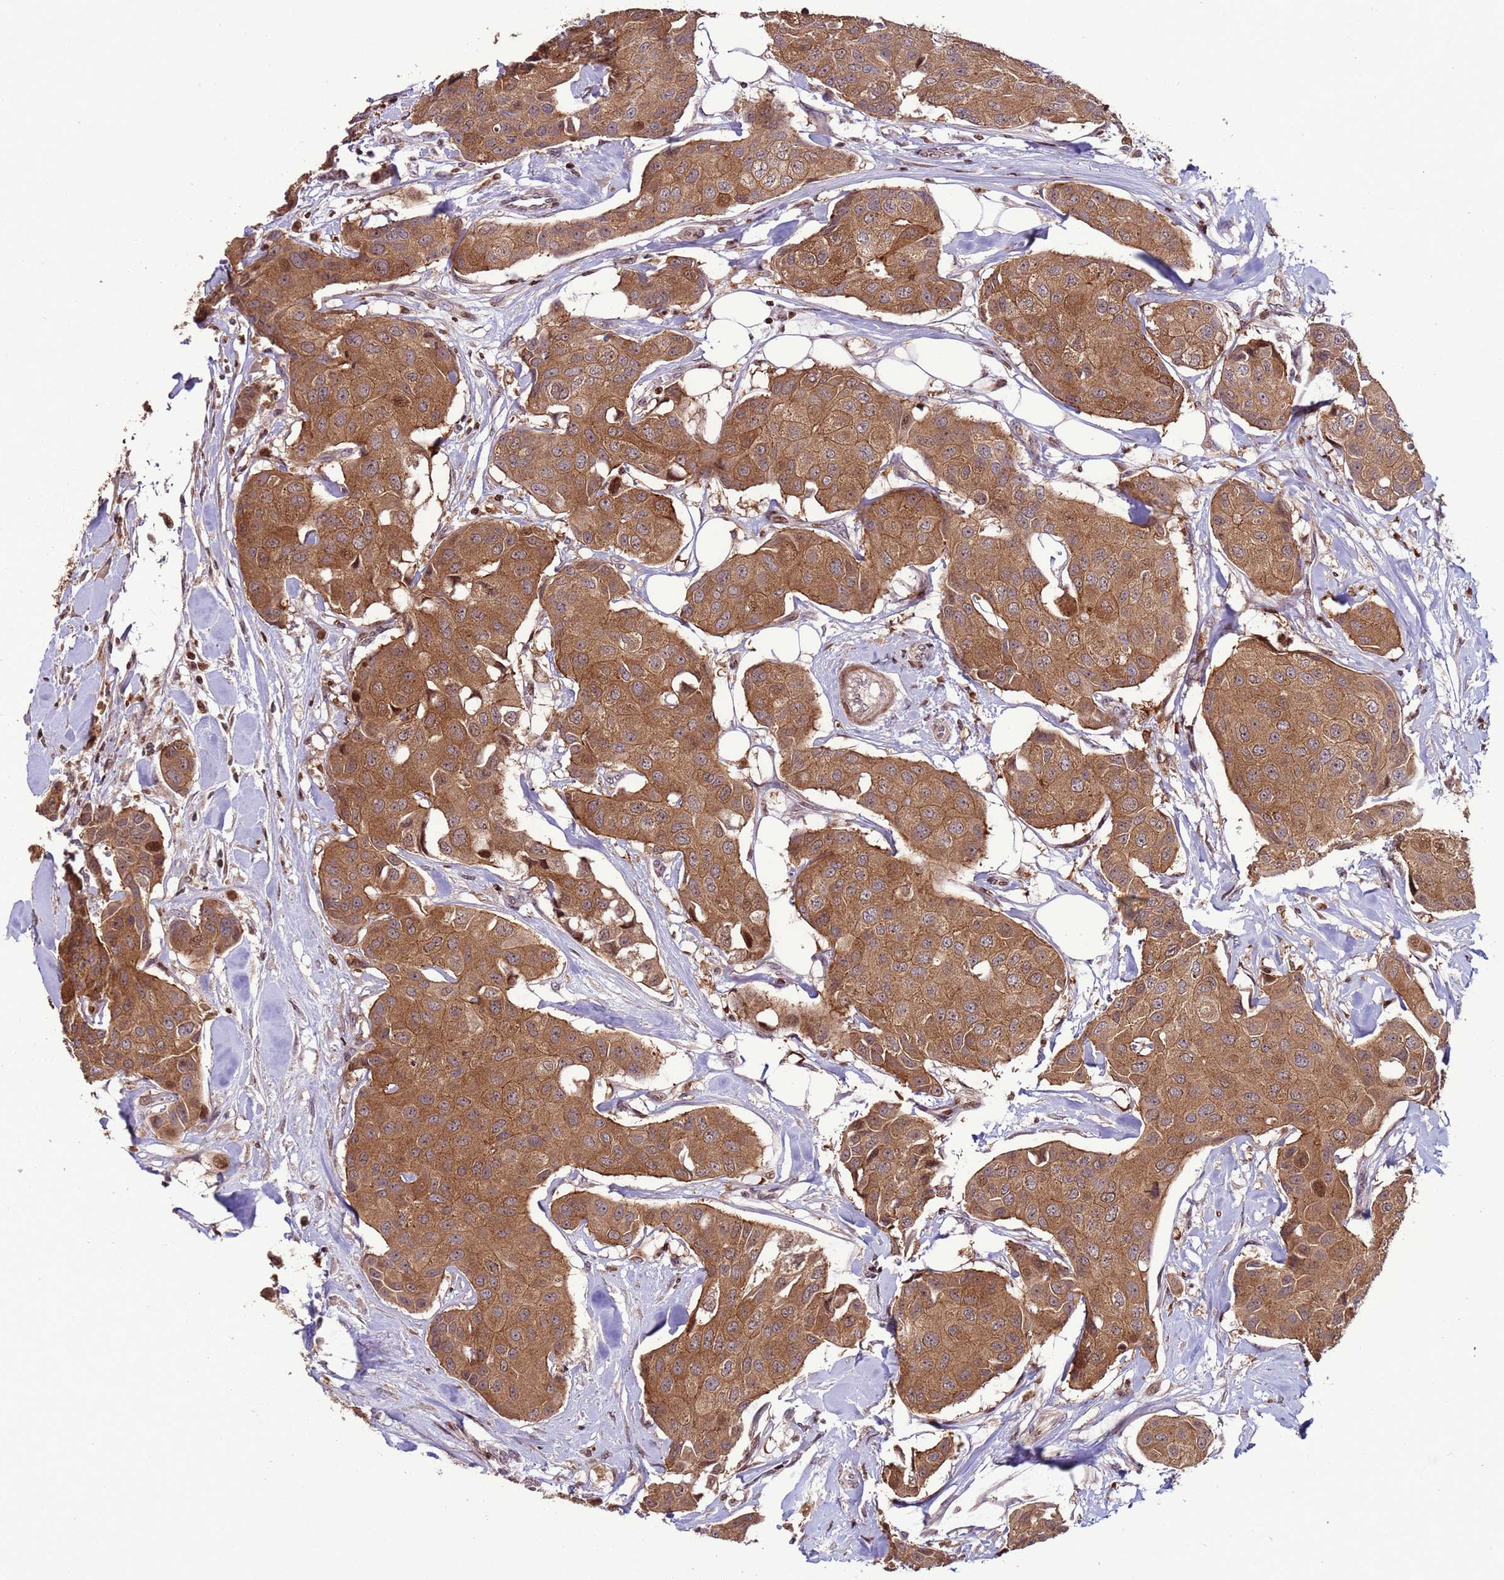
{"staining": {"intensity": "moderate", "quantity": ">75%", "location": "cytoplasmic/membranous"}, "tissue": "breast cancer", "cell_type": "Tumor cells", "image_type": "cancer", "snomed": [{"axis": "morphology", "description": "Duct carcinoma"}, {"axis": "topography", "description": "Breast"}, {"axis": "topography", "description": "Lymph node"}], "caption": "Protein analysis of infiltrating ductal carcinoma (breast) tissue reveals moderate cytoplasmic/membranous positivity in approximately >75% of tumor cells. (Stains: DAB in brown, nuclei in blue, Microscopy: brightfield microscopy at high magnification).", "gene": "HGH1", "patient": {"sex": "female", "age": 80}}